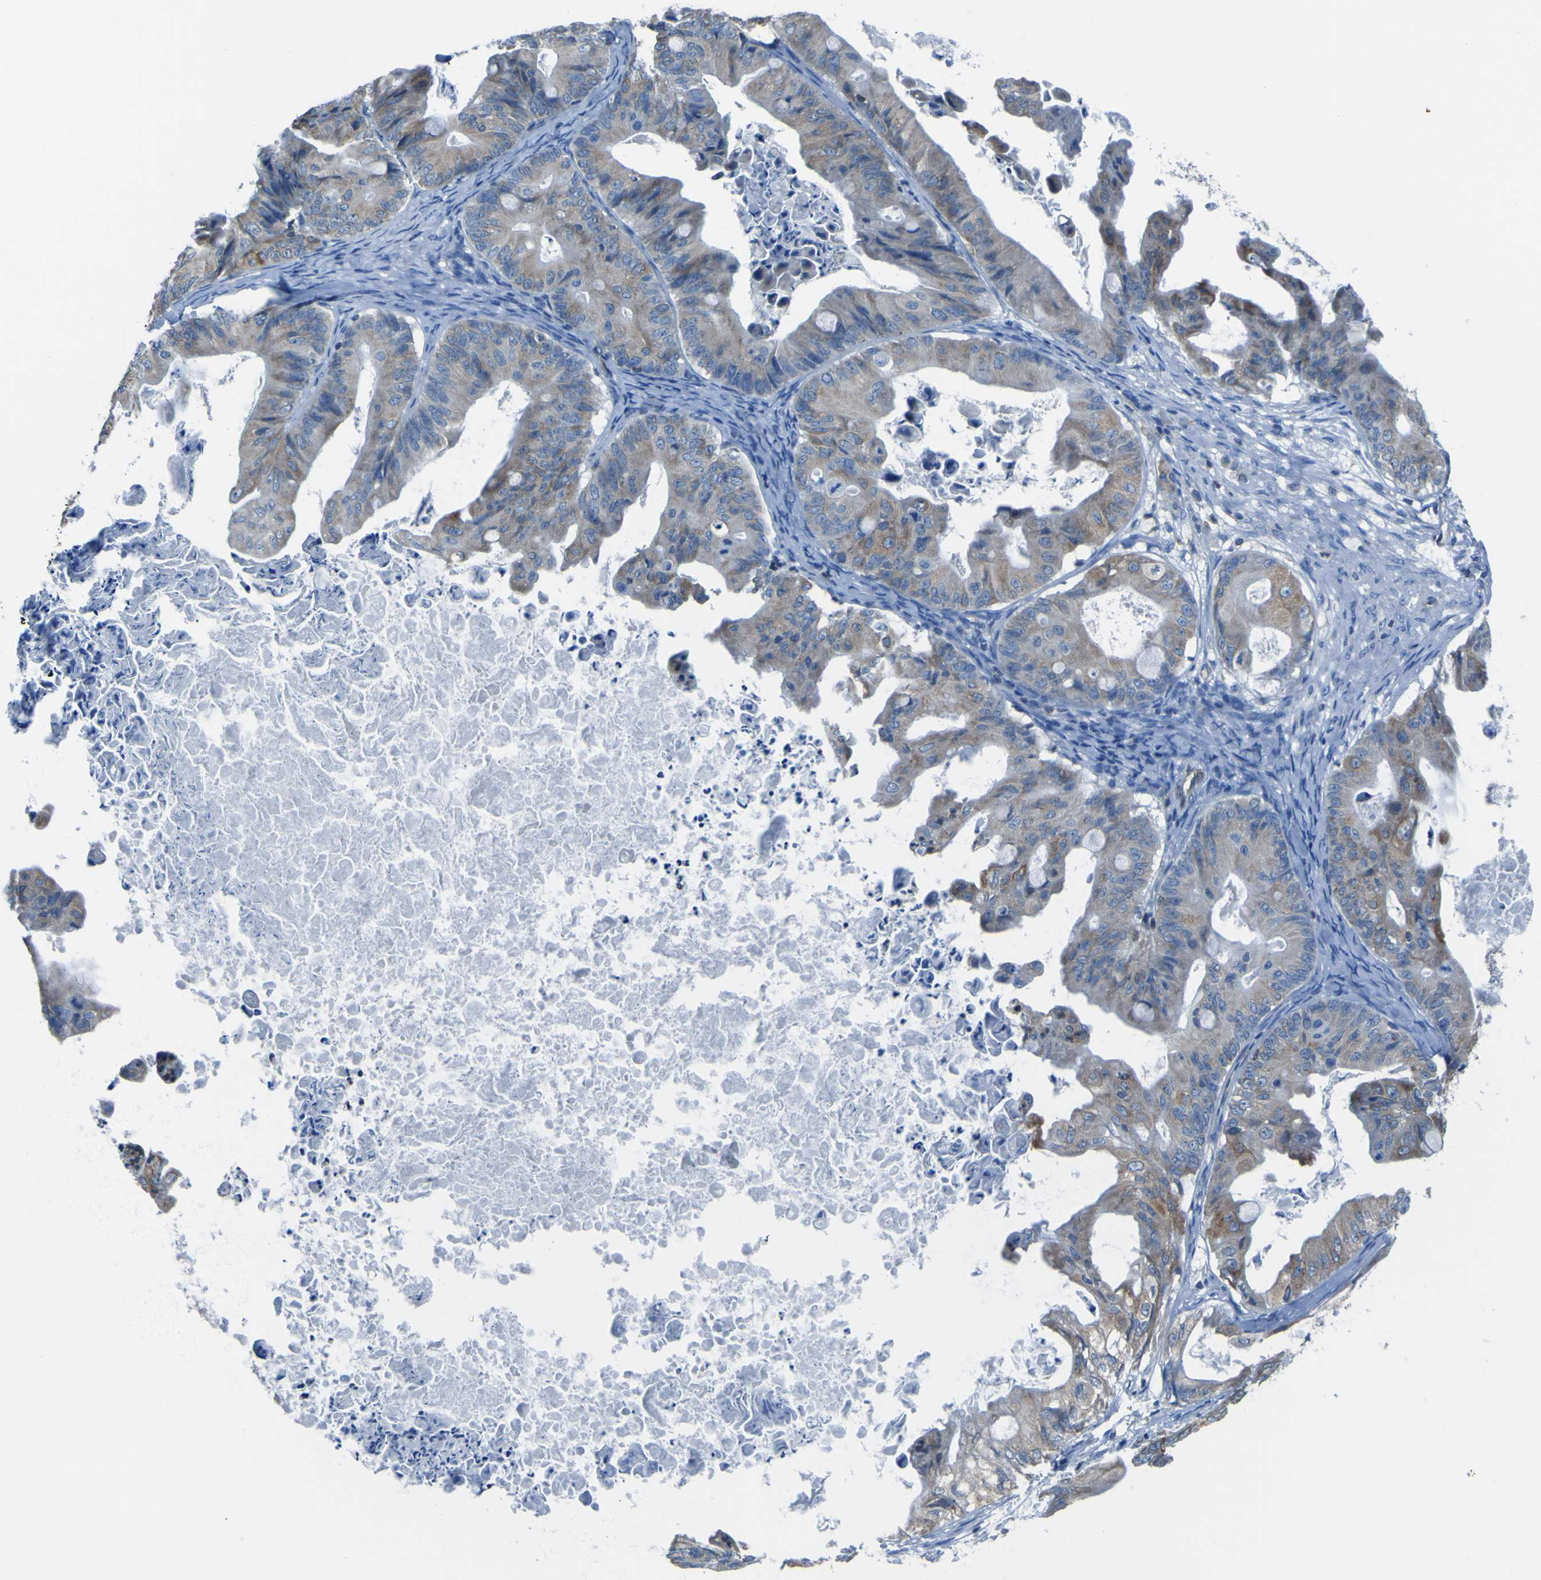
{"staining": {"intensity": "moderate", "quantity": "<25%", "location": "cytoplasmic/membranous"}, "tissue": "ovarian cancer", "cell_type": "Tumor cells", "image_type": "cancer", "snomed": [{"axis": "morphology", "description": "Cystadenocarcinoma, mucinous, NOS"}, {"axis": "topography", "description": "Ovary"}], "caption": "Human ovarian mucinous cystadenocarcinoma stained with a protein marker shows moderate staining in tumor cells.", "gene": "STIM1", "patient": {"sex": "female", "age": 37}}